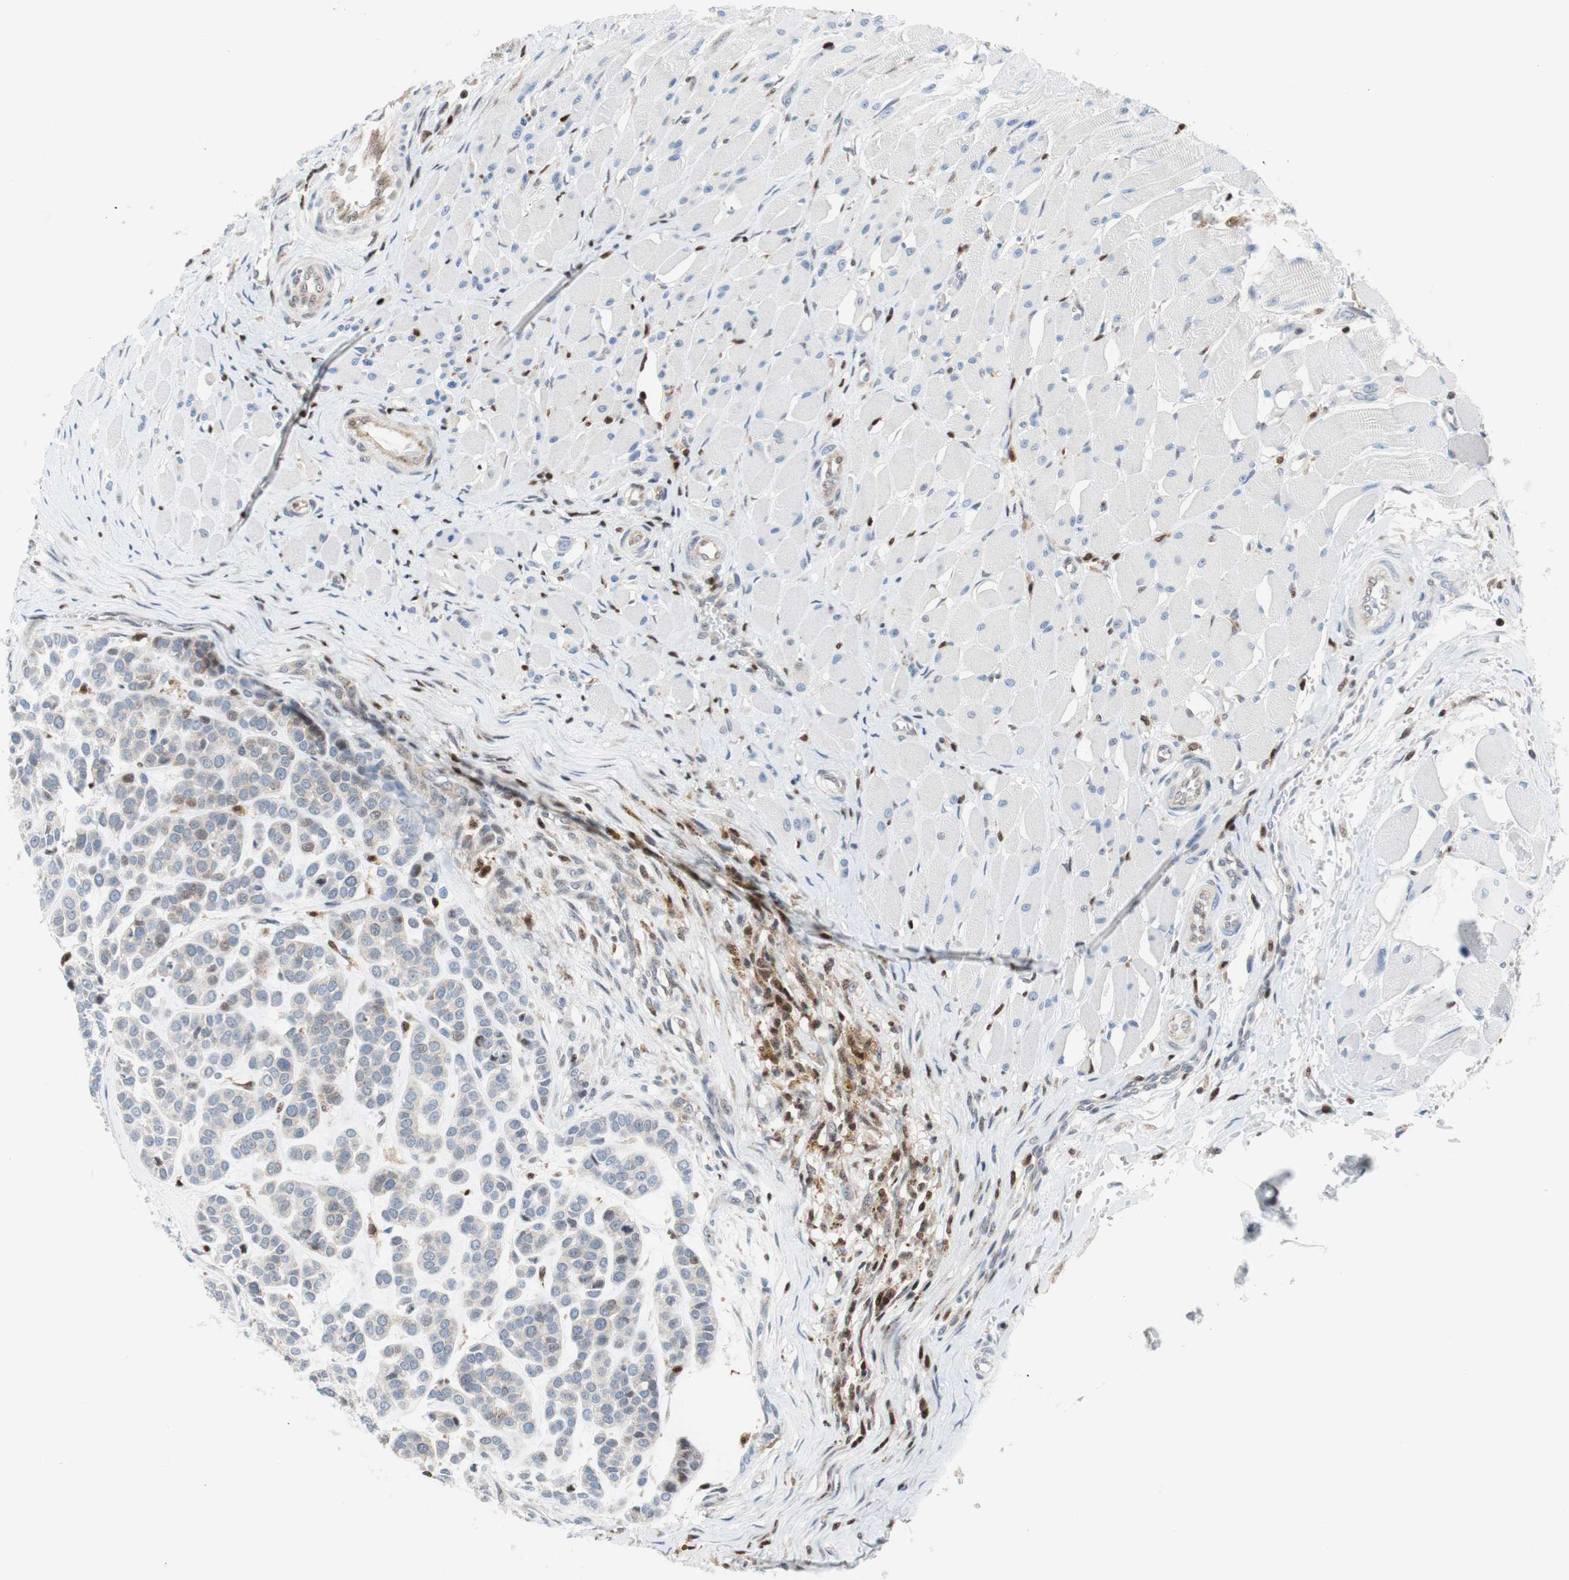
{"staining": {"intensity": "weak", "quantity": "<25%", "location": "nuclear"}, "tissue": "head and neck cancer", "cell_type": "Tumor cells", "image_type": "cancer", "snomed": [{"axis": "morphology", "description": "Adenocarcinoma, NOS"}, {"axis": "morphology", "description": "Adenoma, NOS"}, {"axis": "topography", "description": "Head-Neck"}], "caption": "Image shows no protein staining in tumor cells of head and neck adenocarcinoma tissue.", "gene": "RGS10", "patient": {"sex": "female", "age": 55}}